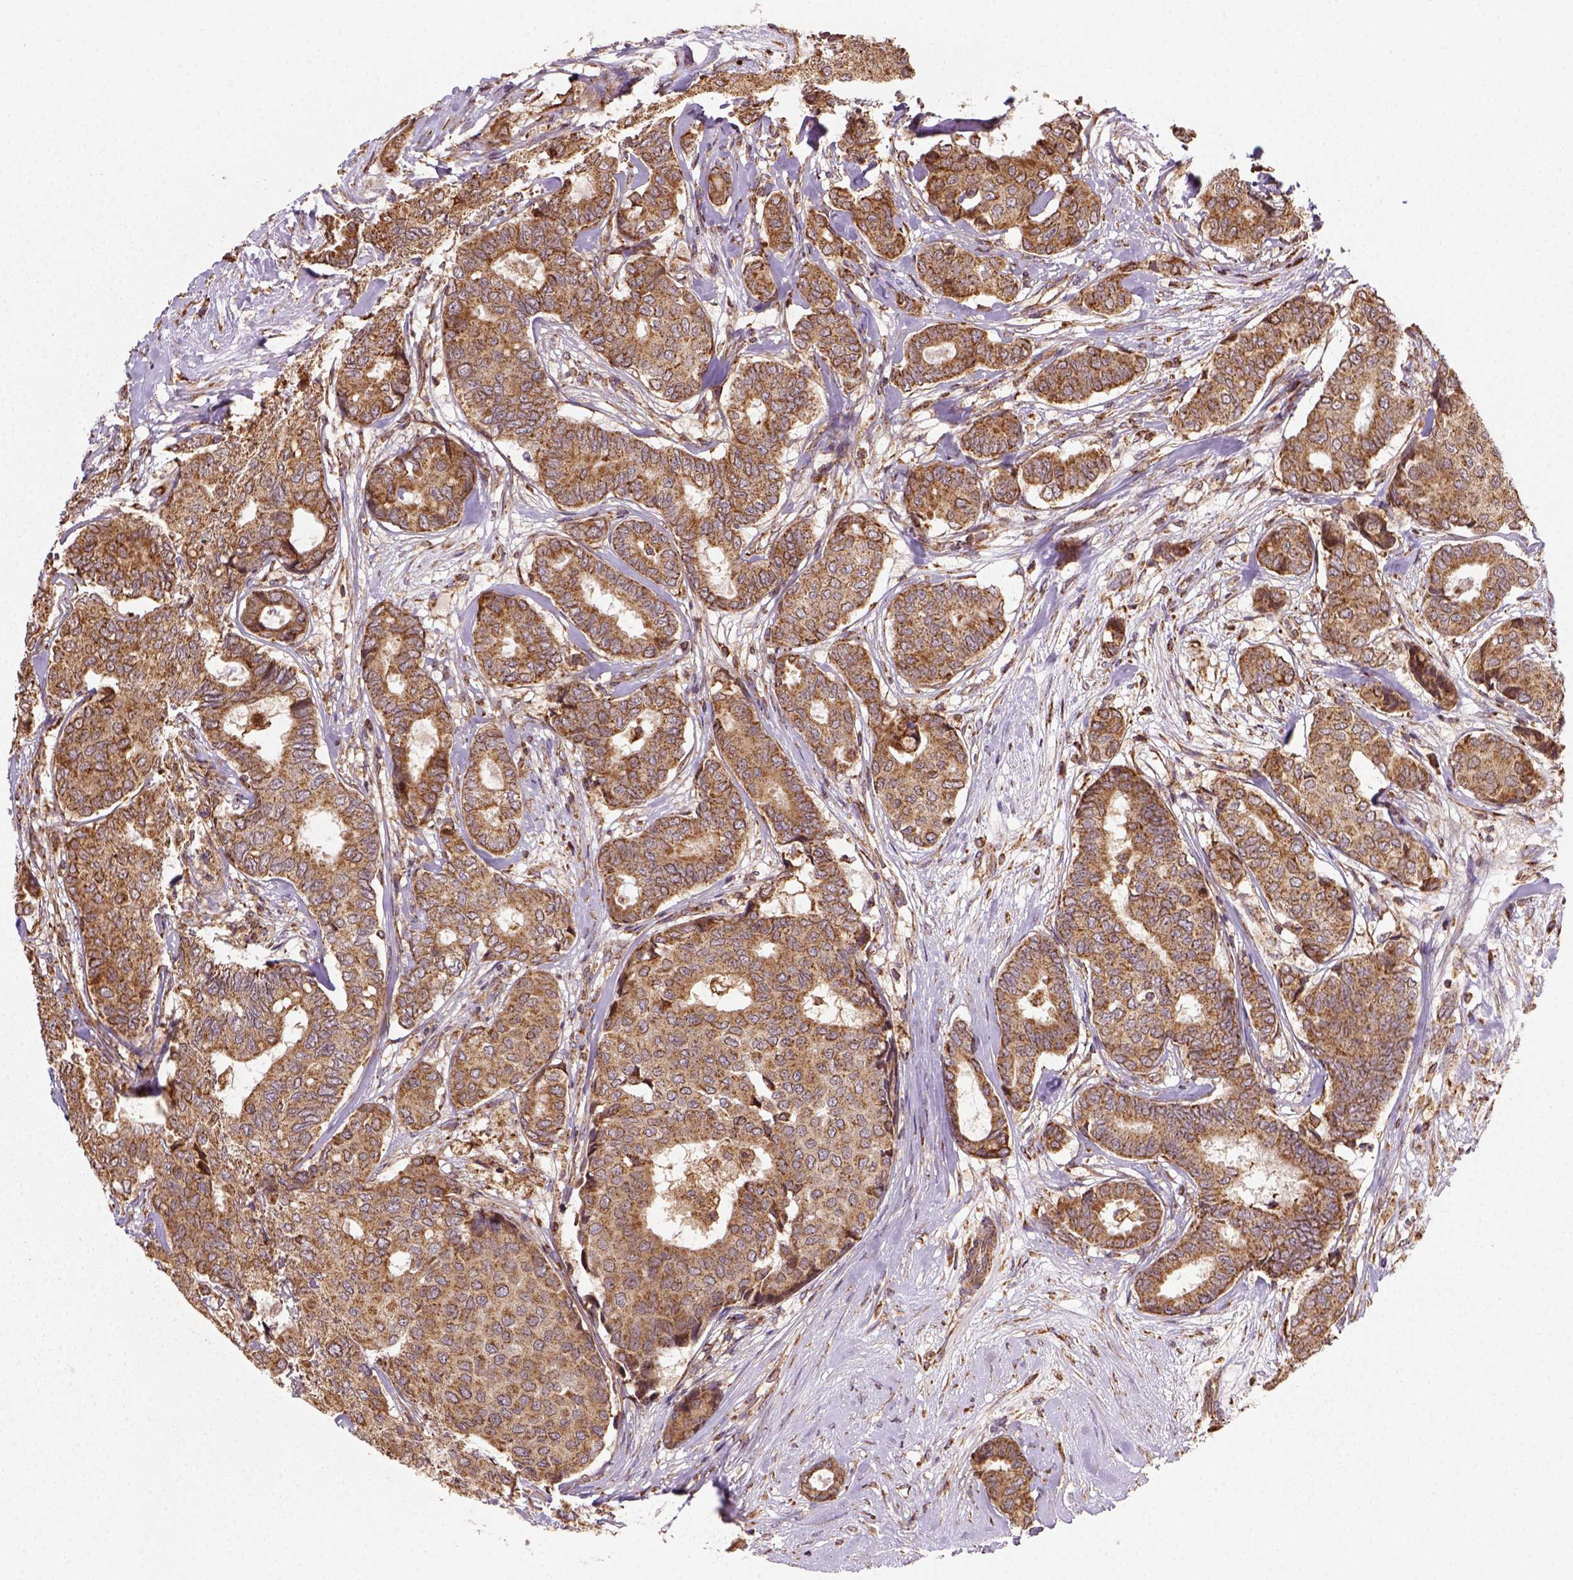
{"staining": {"intensity": "moderate", "quantity": ">75%", "location": "nuclear"}, "tissue": "breast cancer", "cell_type": "Tumor cells", "image_type": "cancer", "snomed": [{"axis": "morphology", "description": "Duct carcinoma"}, {"axis": "topography", "description": "Breast"}], "caption": "Immunohistochemical staining of breast cancer reveals moderate nuclear protein staining in approximately >75% of tumor cells.", "gene": "MAPK8IP3", "patient": {"sex": "female", "age": 75}}